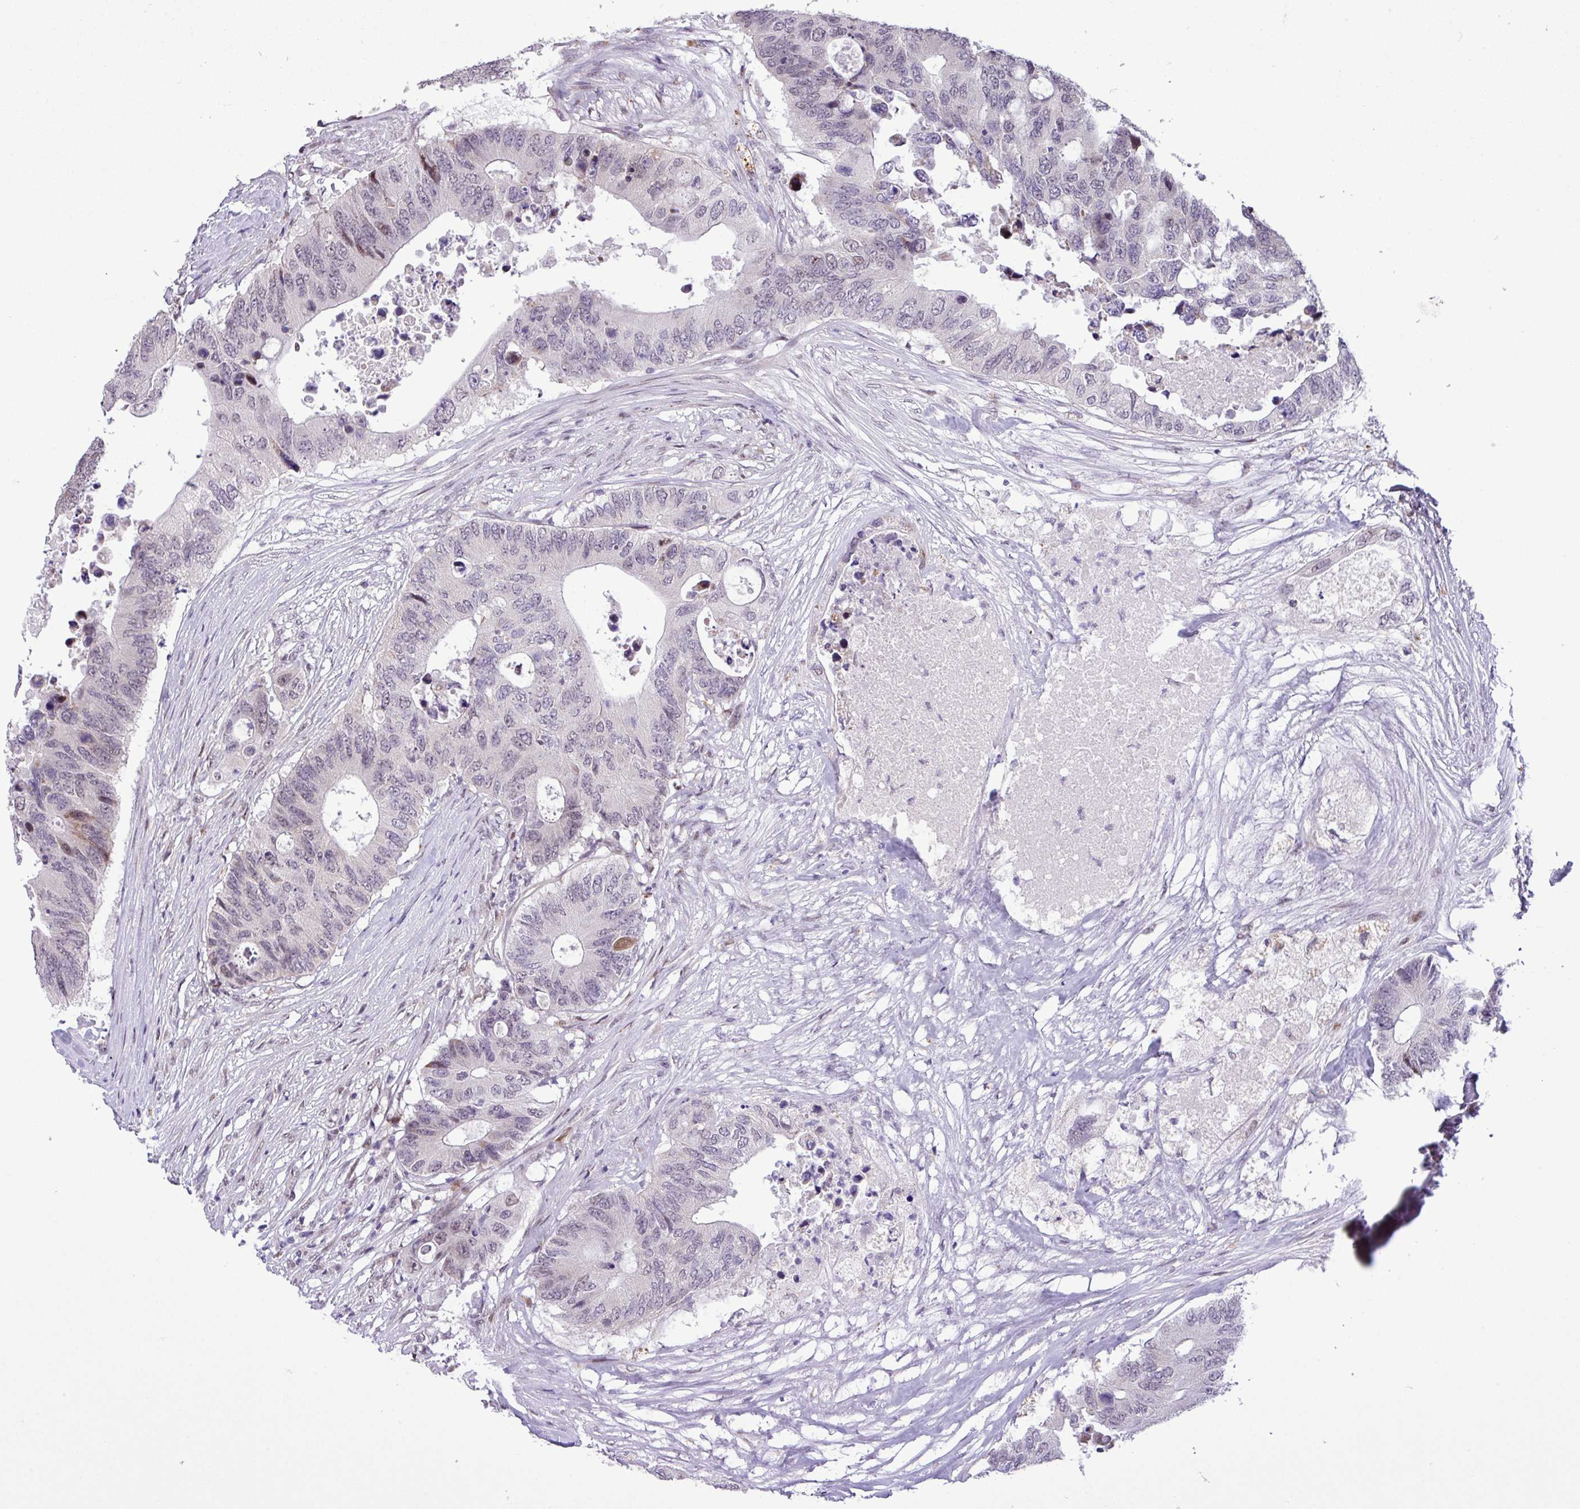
{"staining": {"intensity": "weak", "quantity": "<25%", "location": "nuclear"}, "tissue": "colorectal cancer", "cell_type": "Tumor cells", "image_type": "cancer", "snomed": [{"axis": "morphology", "description": "Adenocarcinoma, NOS"}, {"axis": "topography", "description": "Colon"}], "caption": "Adenocarcinoma (colorectal) stained for a protein using immunohistochemistry (IHC) demonstrates no staining tumor cells.", "gene": "ZNF354A", "patient": {"sex": "male", "age": 71}}